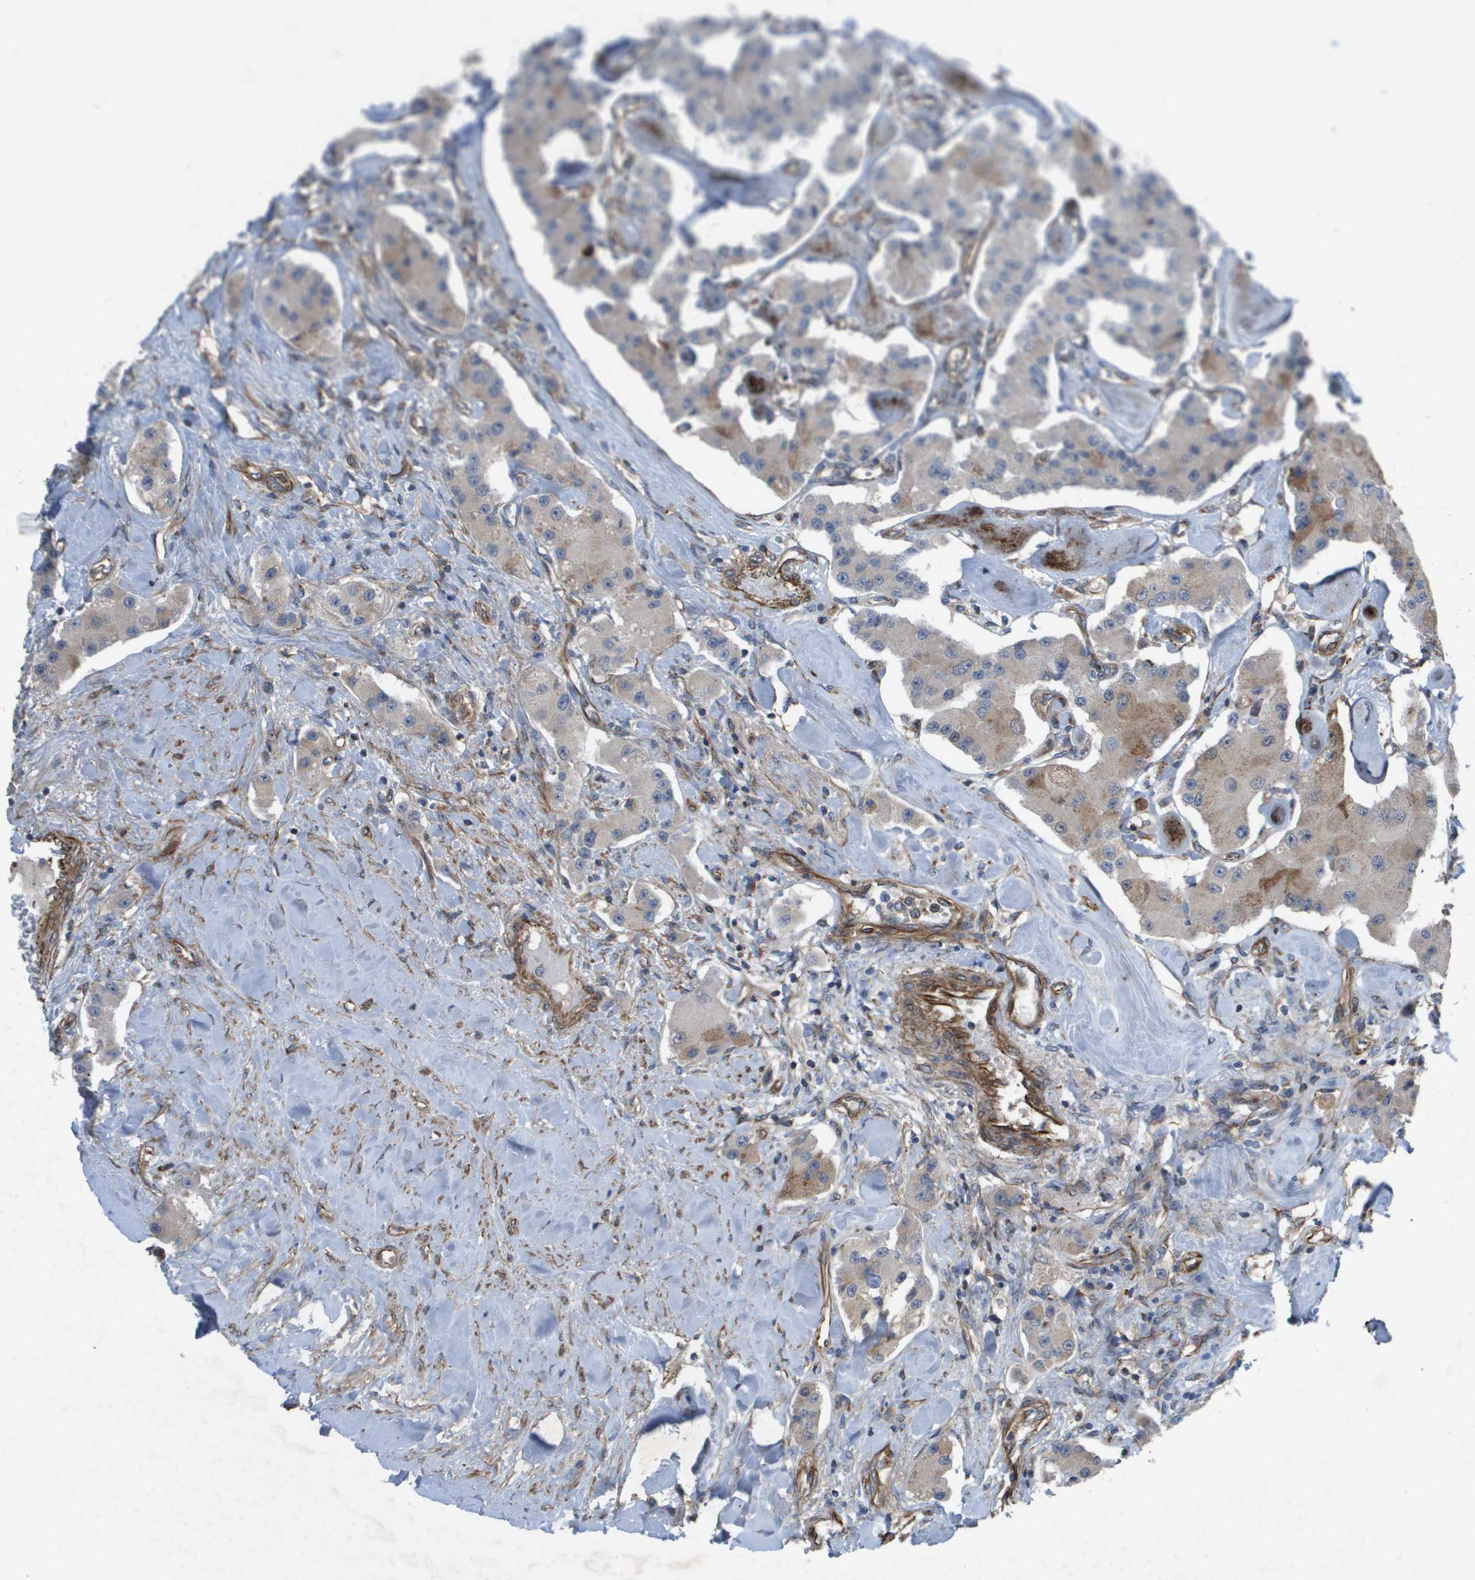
{"staining": {"intensity": "moderate", "quantity": "25%-75%", "location": "cytoplasmic/membranous"}, "tissue": "carcinoid", "cell_type": "Tumor cells", "image_type": "cancer", "snomed": [{"axis": "morphology", "description": "Carcinoid, malignant, NOS"}, {"axis": "topography", "description": "Pancreas"}], "caption": "Immunohistochemistry (IHC) staining of malignant carcinoid, which exhibits medium levels of moderate cytoplasmic/membranous expression in approximately 25%-75% of tumor cells indicating moderate cytoplasmic/membranous protein expression. The staining was performed using DAB (brown) for protein detection and nuclei were counterstained in hematoxylin (blue).", "gene": "SLC6A9", "patient": {"sex": "male", "age": 41}}